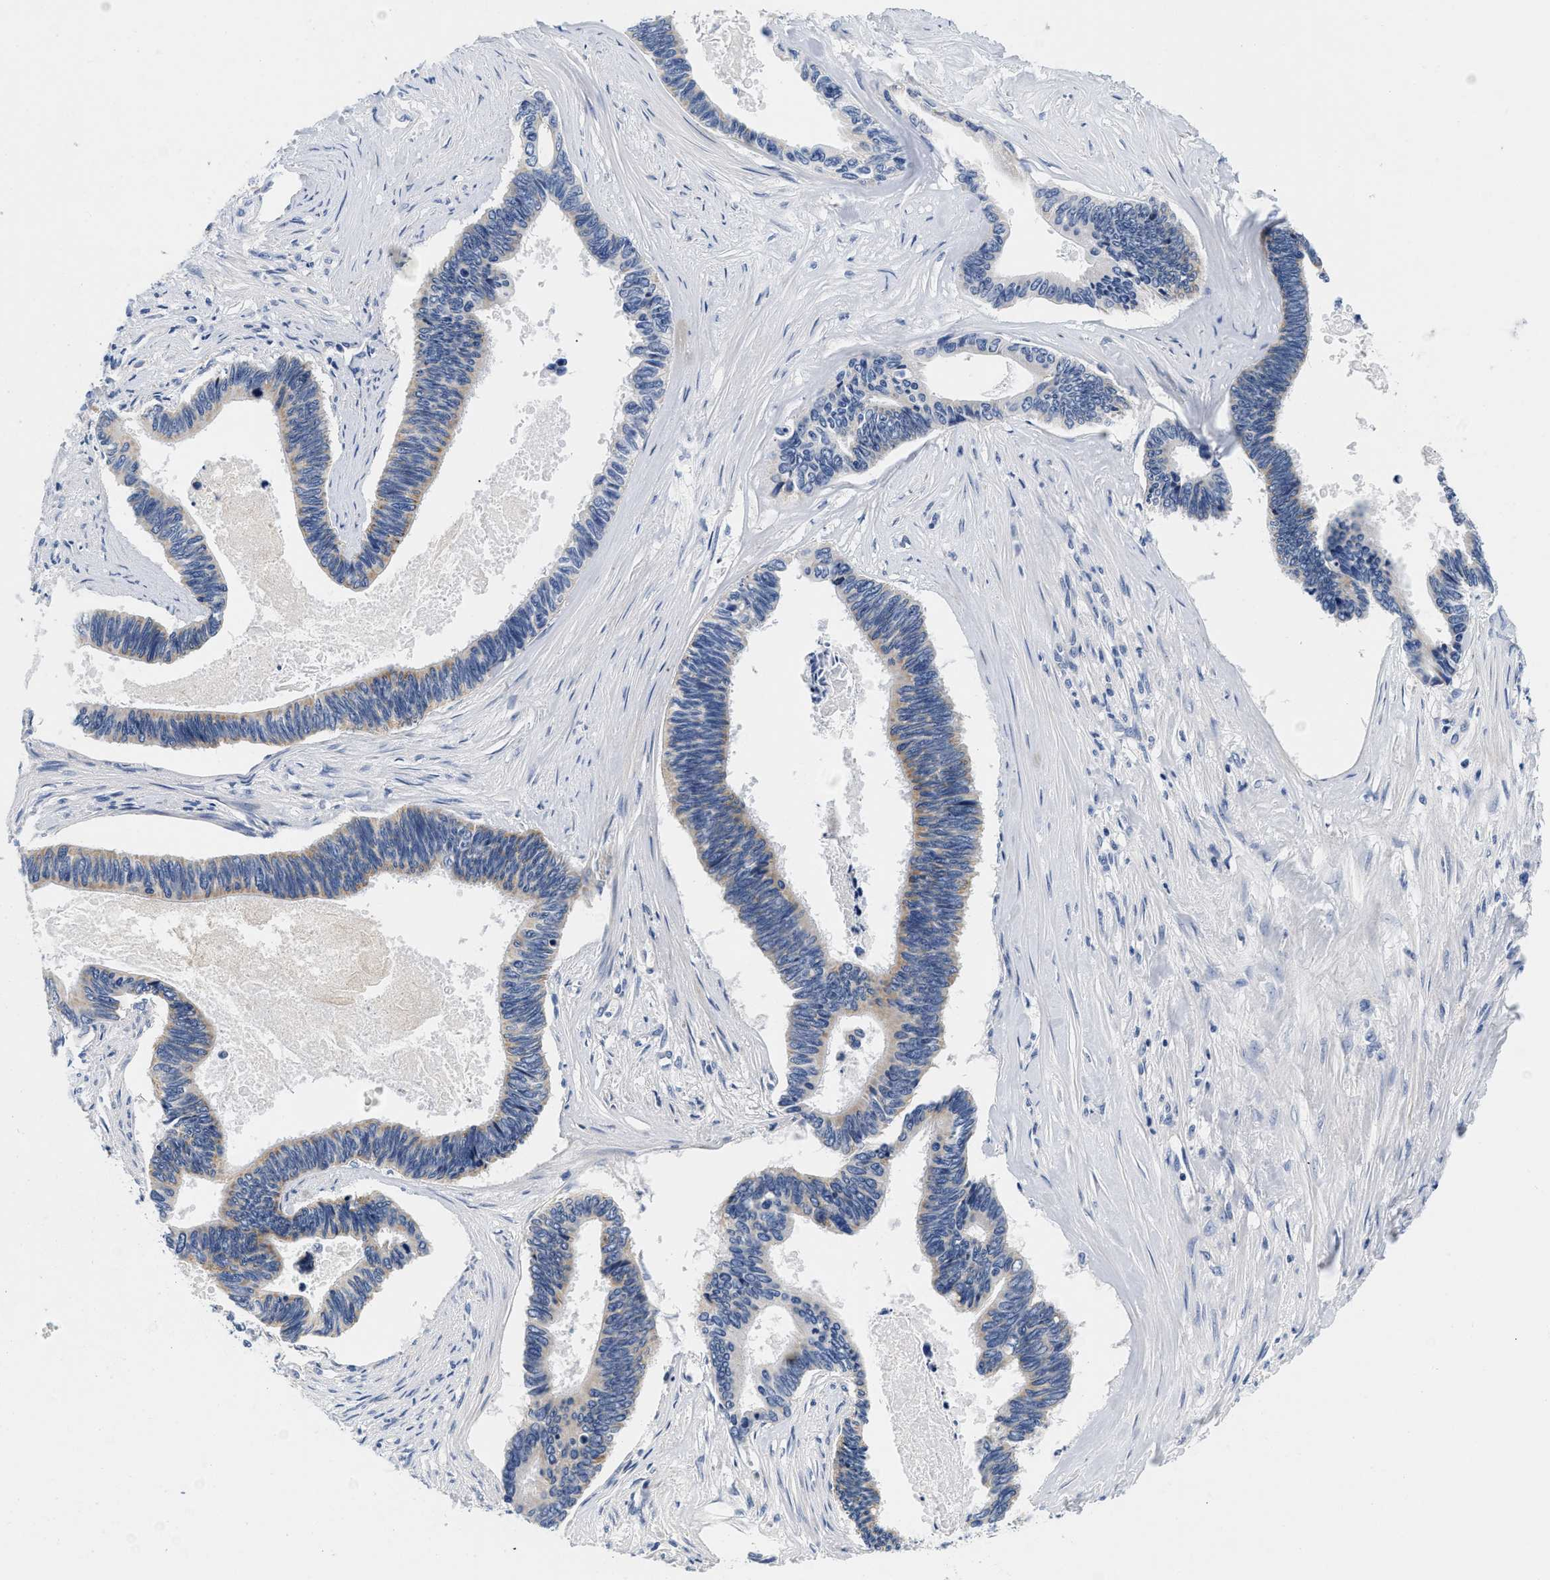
{"staining": {"intensity": "moderate", "quantity": "25%-75%", "location": "cytoplasmic/membranous"}, "tissue": "pancreatic cancer", "cell_type": "Tumor cells", "image_type": "cancer", "snomed": [{"axis": "morphology", "description": "Adenocarcinoma, NOS"}, {"axis": "topography", "description": "Pancreas"}], "caption": "This is an image of IHC staining of pancreatic cancer (adenocarcinoma), which shows moderate expression in the cytoplasmic/membranous of tumor cells.", "gene": "PDP1", "patient": {"sex": "female", "age": 70}}